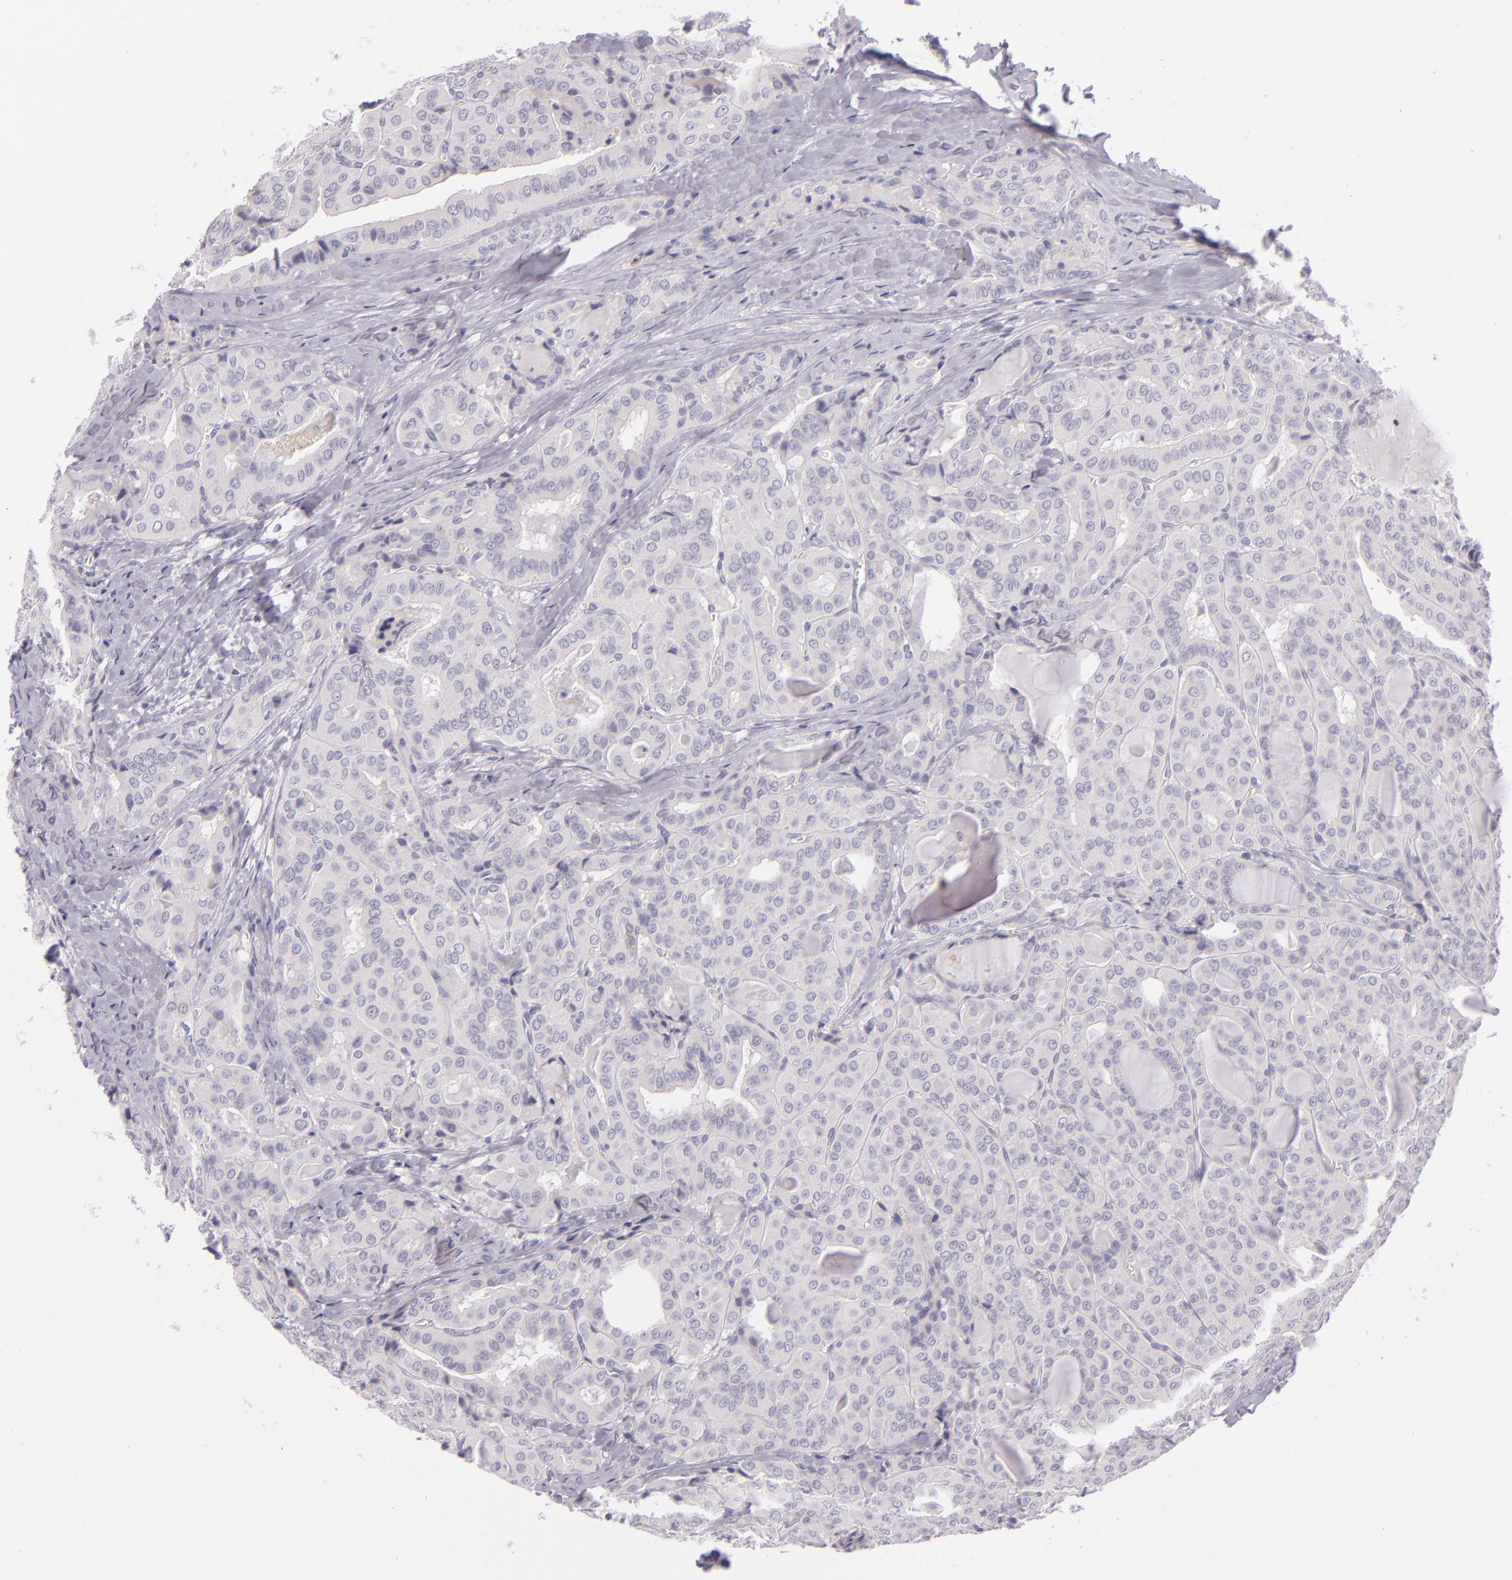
{"staining": {"intensity": "negative", "quantity": "none", "location": "none"}, "tissue": "thyroid cancer", "cell_type": "Tumor cells", "image_type": "cancer", "snomed": [{"axis": "morphology", "description": "Papillary adenocarcinoma, NOS"}, {"axis": "topography", "description": "Thyroid gland"}], "caption": "An IHC image of papillary adenocarcinoma (thyroid) is shown. There is no staining in tumor cells of papillary adenocarcinoma (thyroid). (Immunohistochemistry (ihc), brightfield microscopy, high magnification).", "gene": "CBS", "patient": {"sex": "female", "age": 71}}